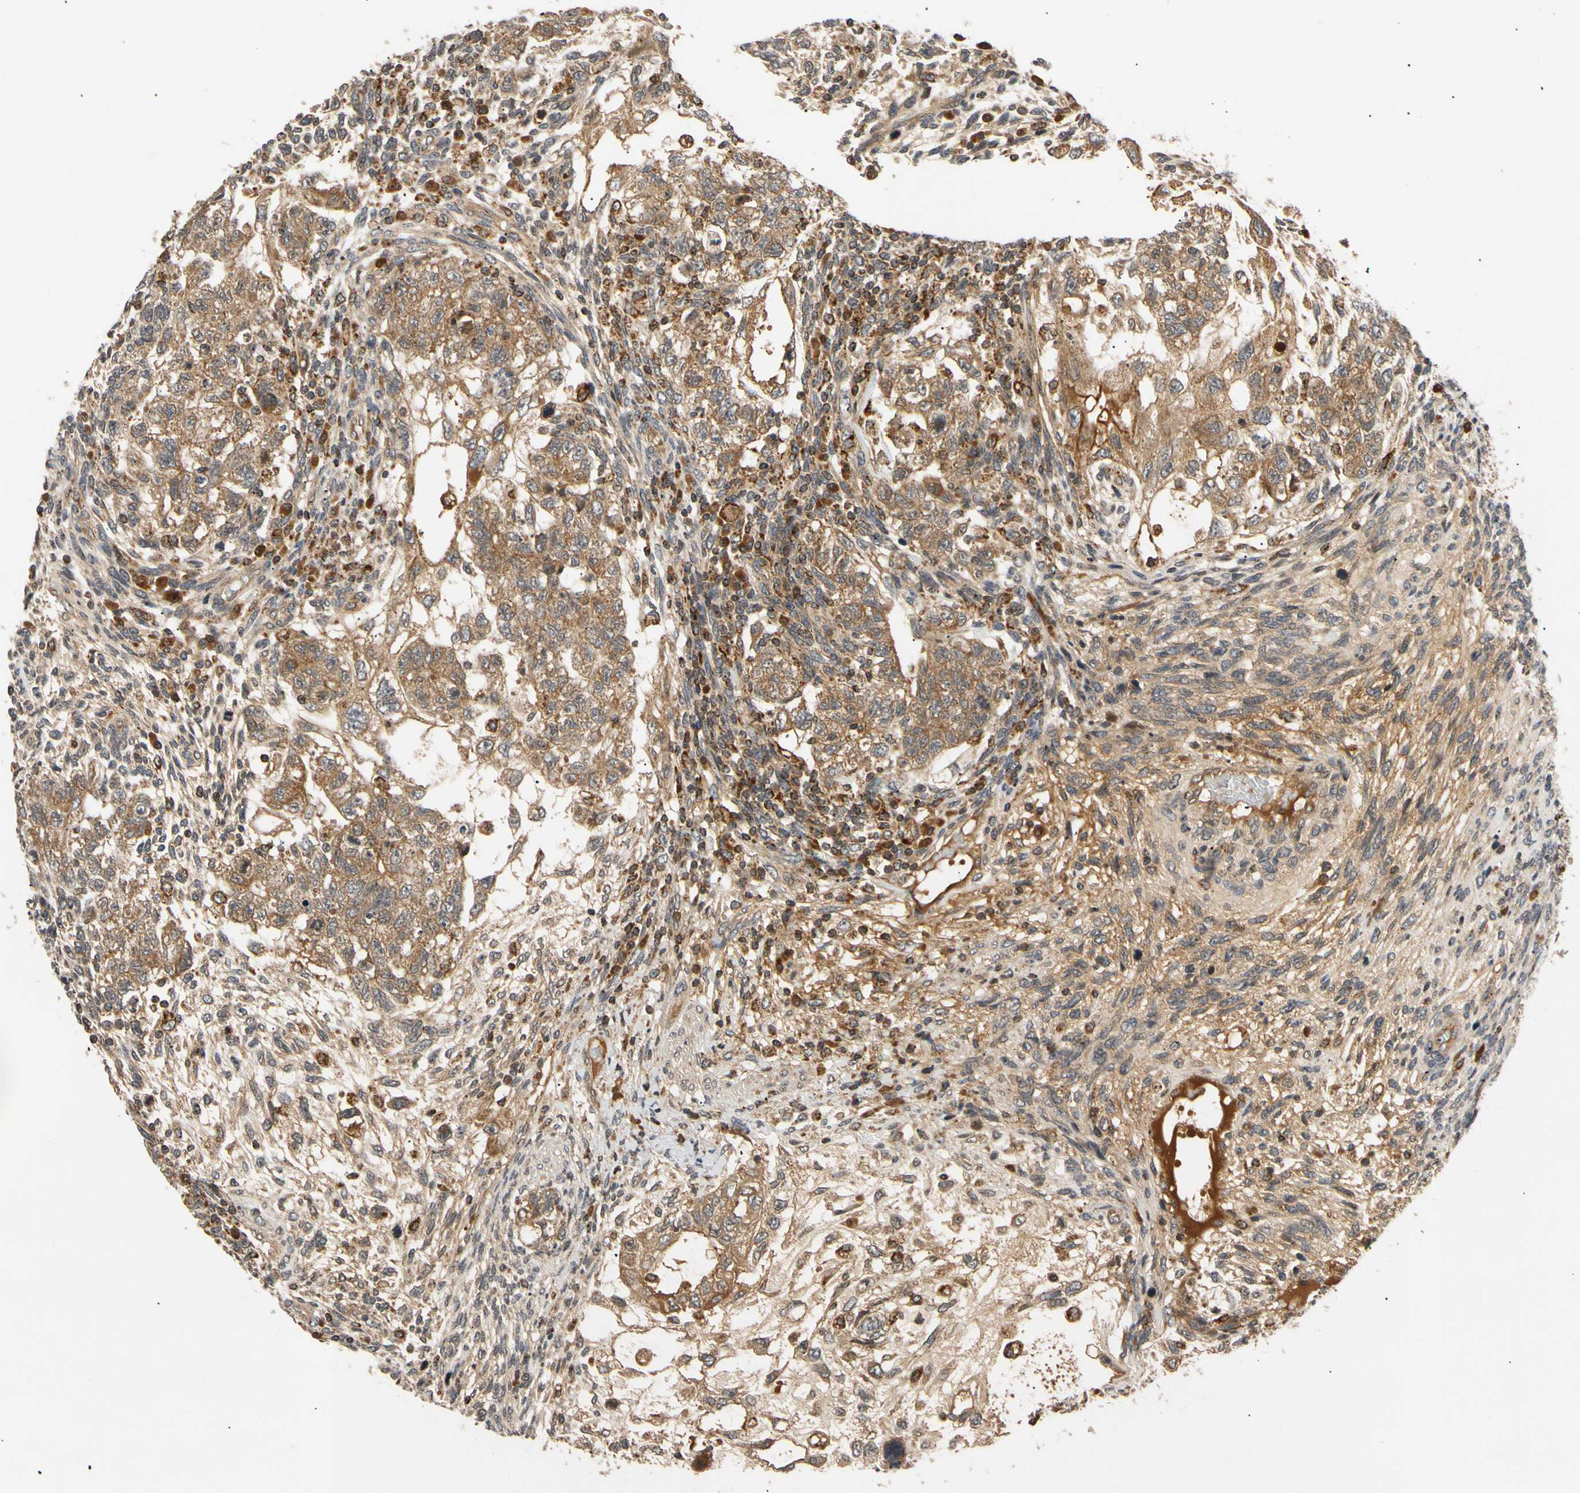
{"staining": {"intensity": "strong", "quantity": ">75%", "location": "cytoplasmic/membranous"}, "tissue": "testis cancer", "cell_type": "Tumor cells", "image_type": "cancer", "snomed": [{"axis": "morphology", "description": "Normal tissue, NOS"}, {"axis": "morphology", "description": "Carcinoma, Embryonal, NOS"}, {"axis": "topography", "description": "Testis"}], "caption": "The micrograph reveals a brown stain indicating the presence of a protein in the cytoplasmic/membranous of tumor cells in testis cancer (embryonal carcinoma).", "gene": "MRPS22", "patient": {"sex": "male", "age": 36}}